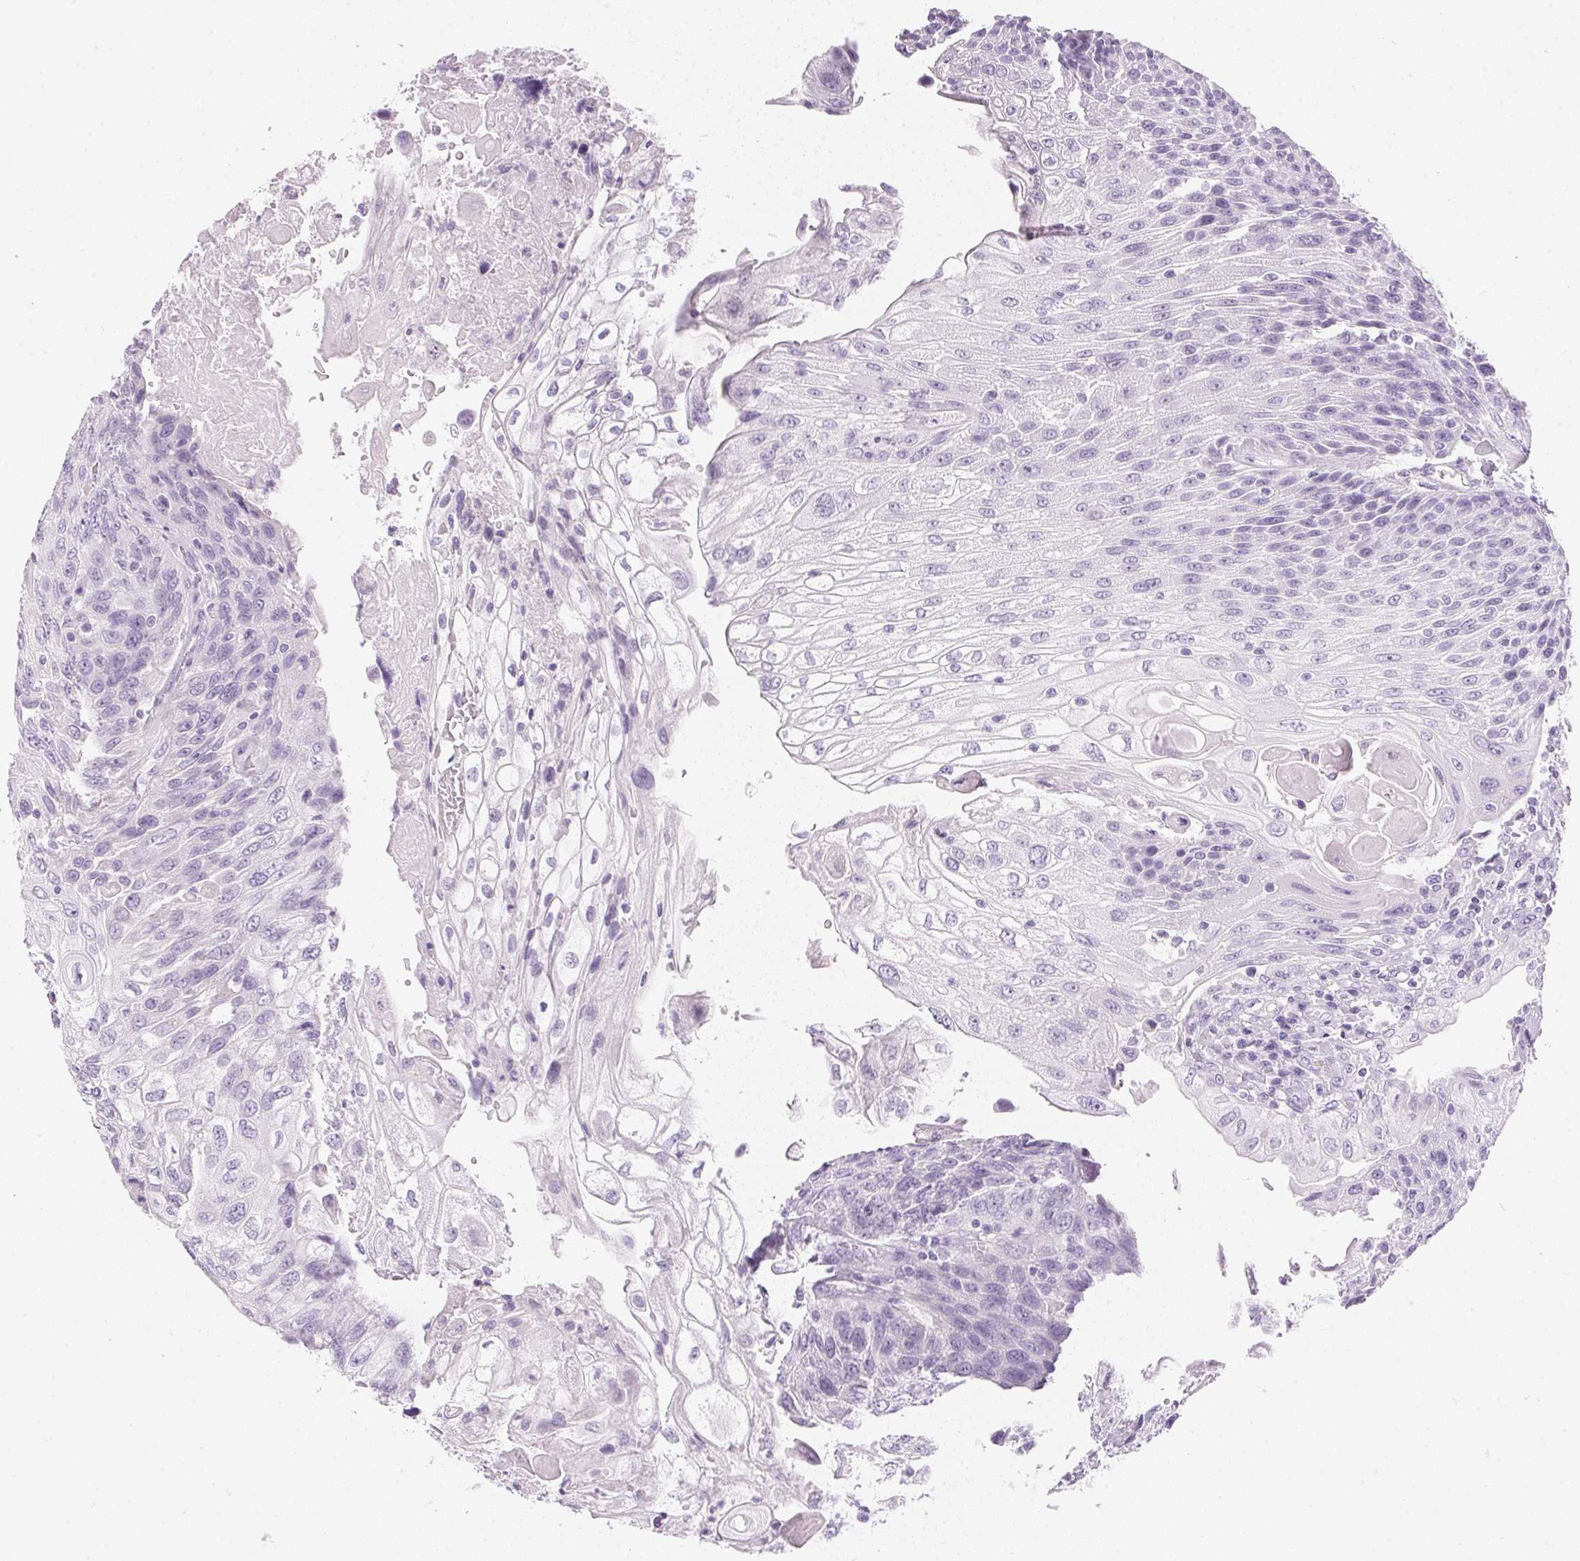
{"staining": {"intensity": "negative", "quantity": "none", "location": "none"}, "tissue": "urothelial cancer", "cell_type": "Tumor cells", "image_type": "cancer", "snomed": [{"axis": "morphology", "description": "Urothelial carcinoma, High grade"}, {"axis": "topography", "description": "Urinary bladder"}], "caption": "There is no significant expression in tumor cells of urothelial cancer. (Immunohistochemistry (ihc), brightfield microscopy, high magnification).", "gene": "IGFBP1", "patient": {"sex": "female", "age": 70}}